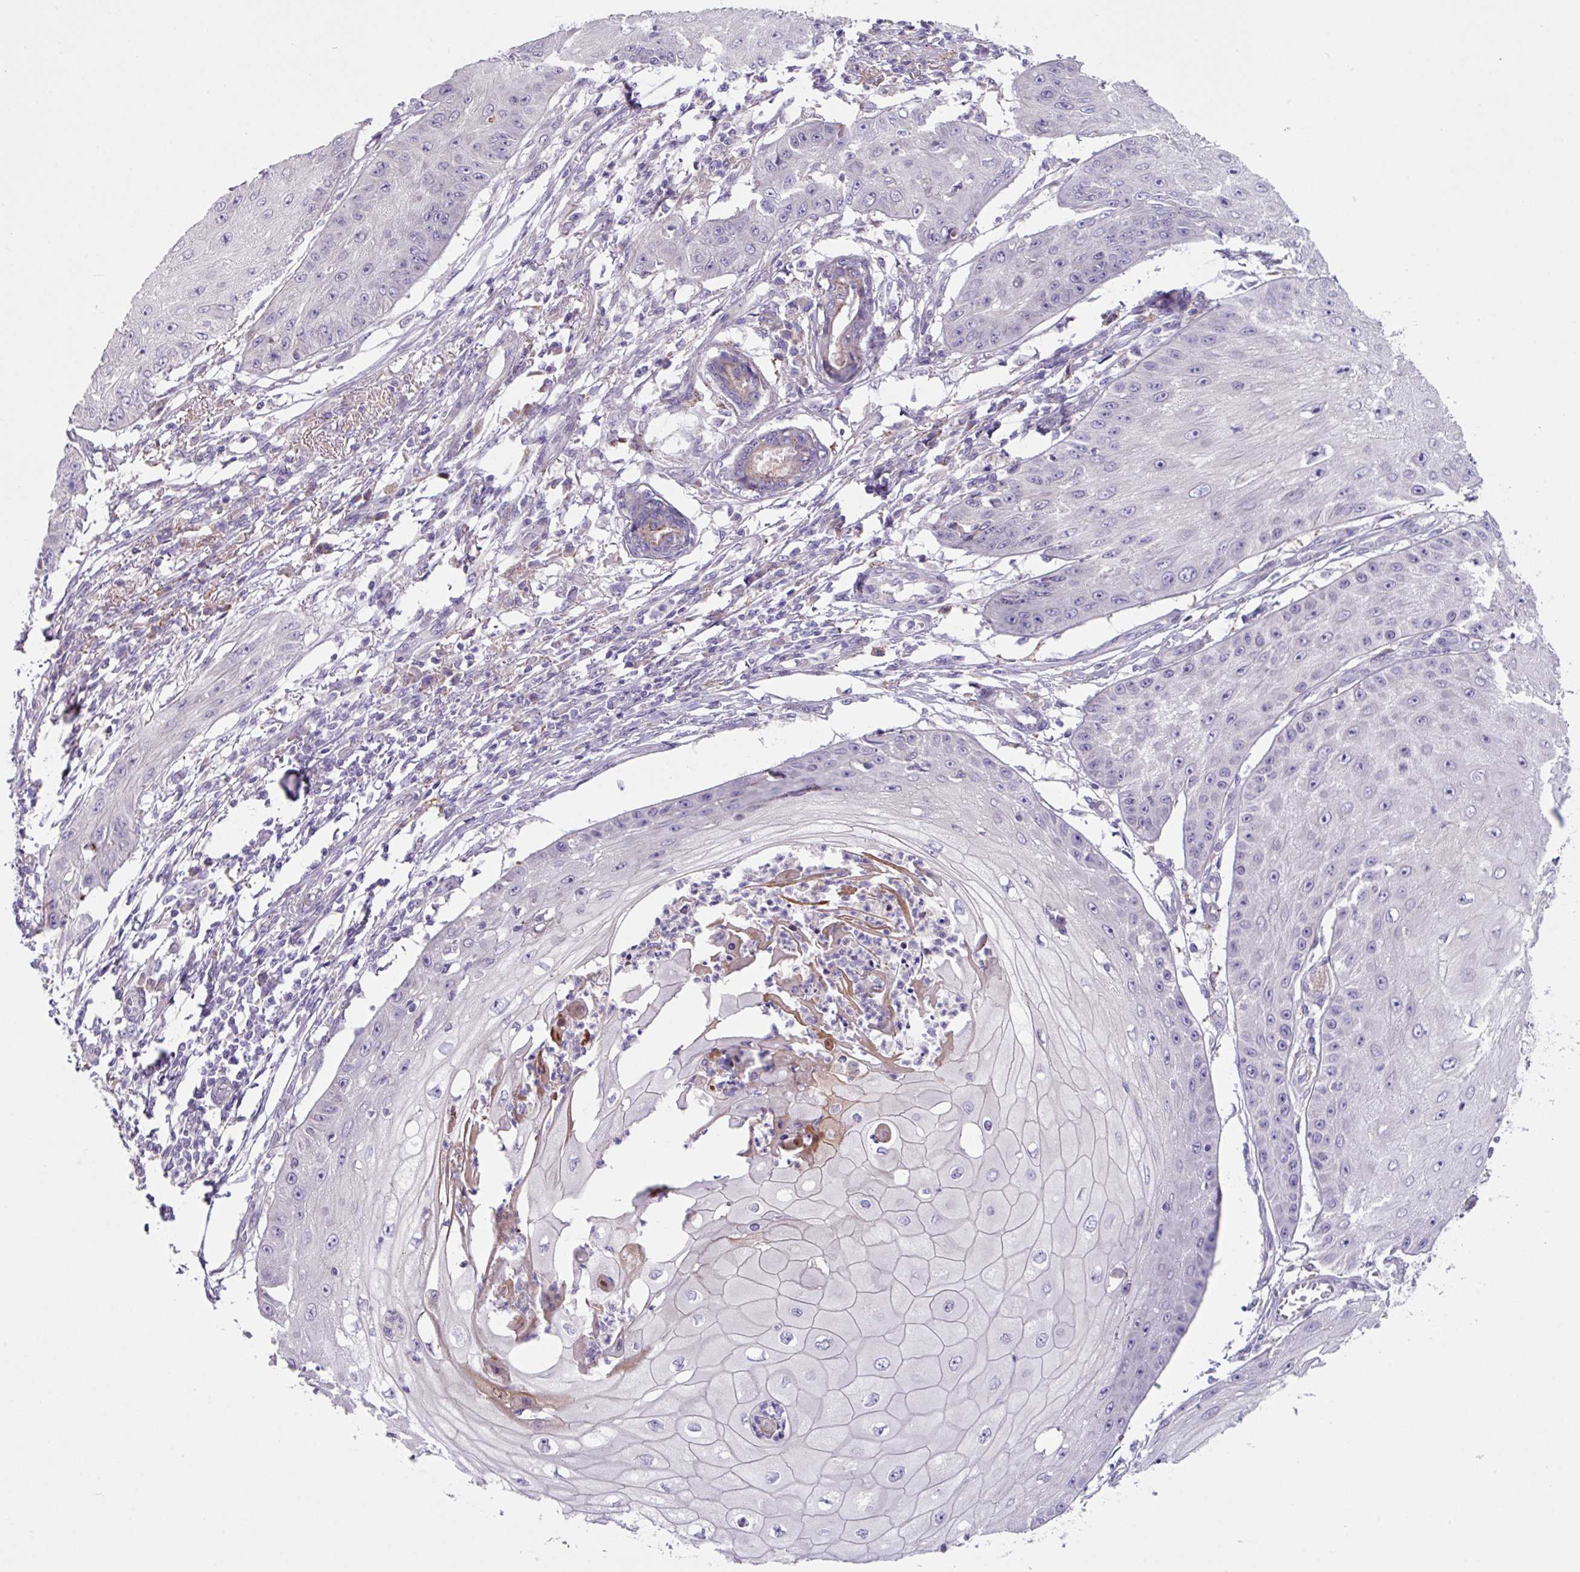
{"staining": {"intensity": "negative", "quantity": "none", "location": "none"}, "tissue": "skin cancer", "cell_type": "Tumor cells", "image_type": "cancer", "snomed": [{"axis": "morphology", "description": "Squamous cell carcinoma, NOS"}, {"axis": "topography", "description": "Skin"}], "caption": "High magnification brightfield microscopy of skin cancer (squamous cell carcinoma) stained with DAB (brown) and counterstained with hematoxylin (blue): tumor cells show no significant staining. The staining was performed using DAB to visualize the protein expression in brown, while the nuclei were stained in blue with hematoxylin (Magnification: 20x).", "gene": "IQCJ", "patient": {"sex": "male", "age": 70}}